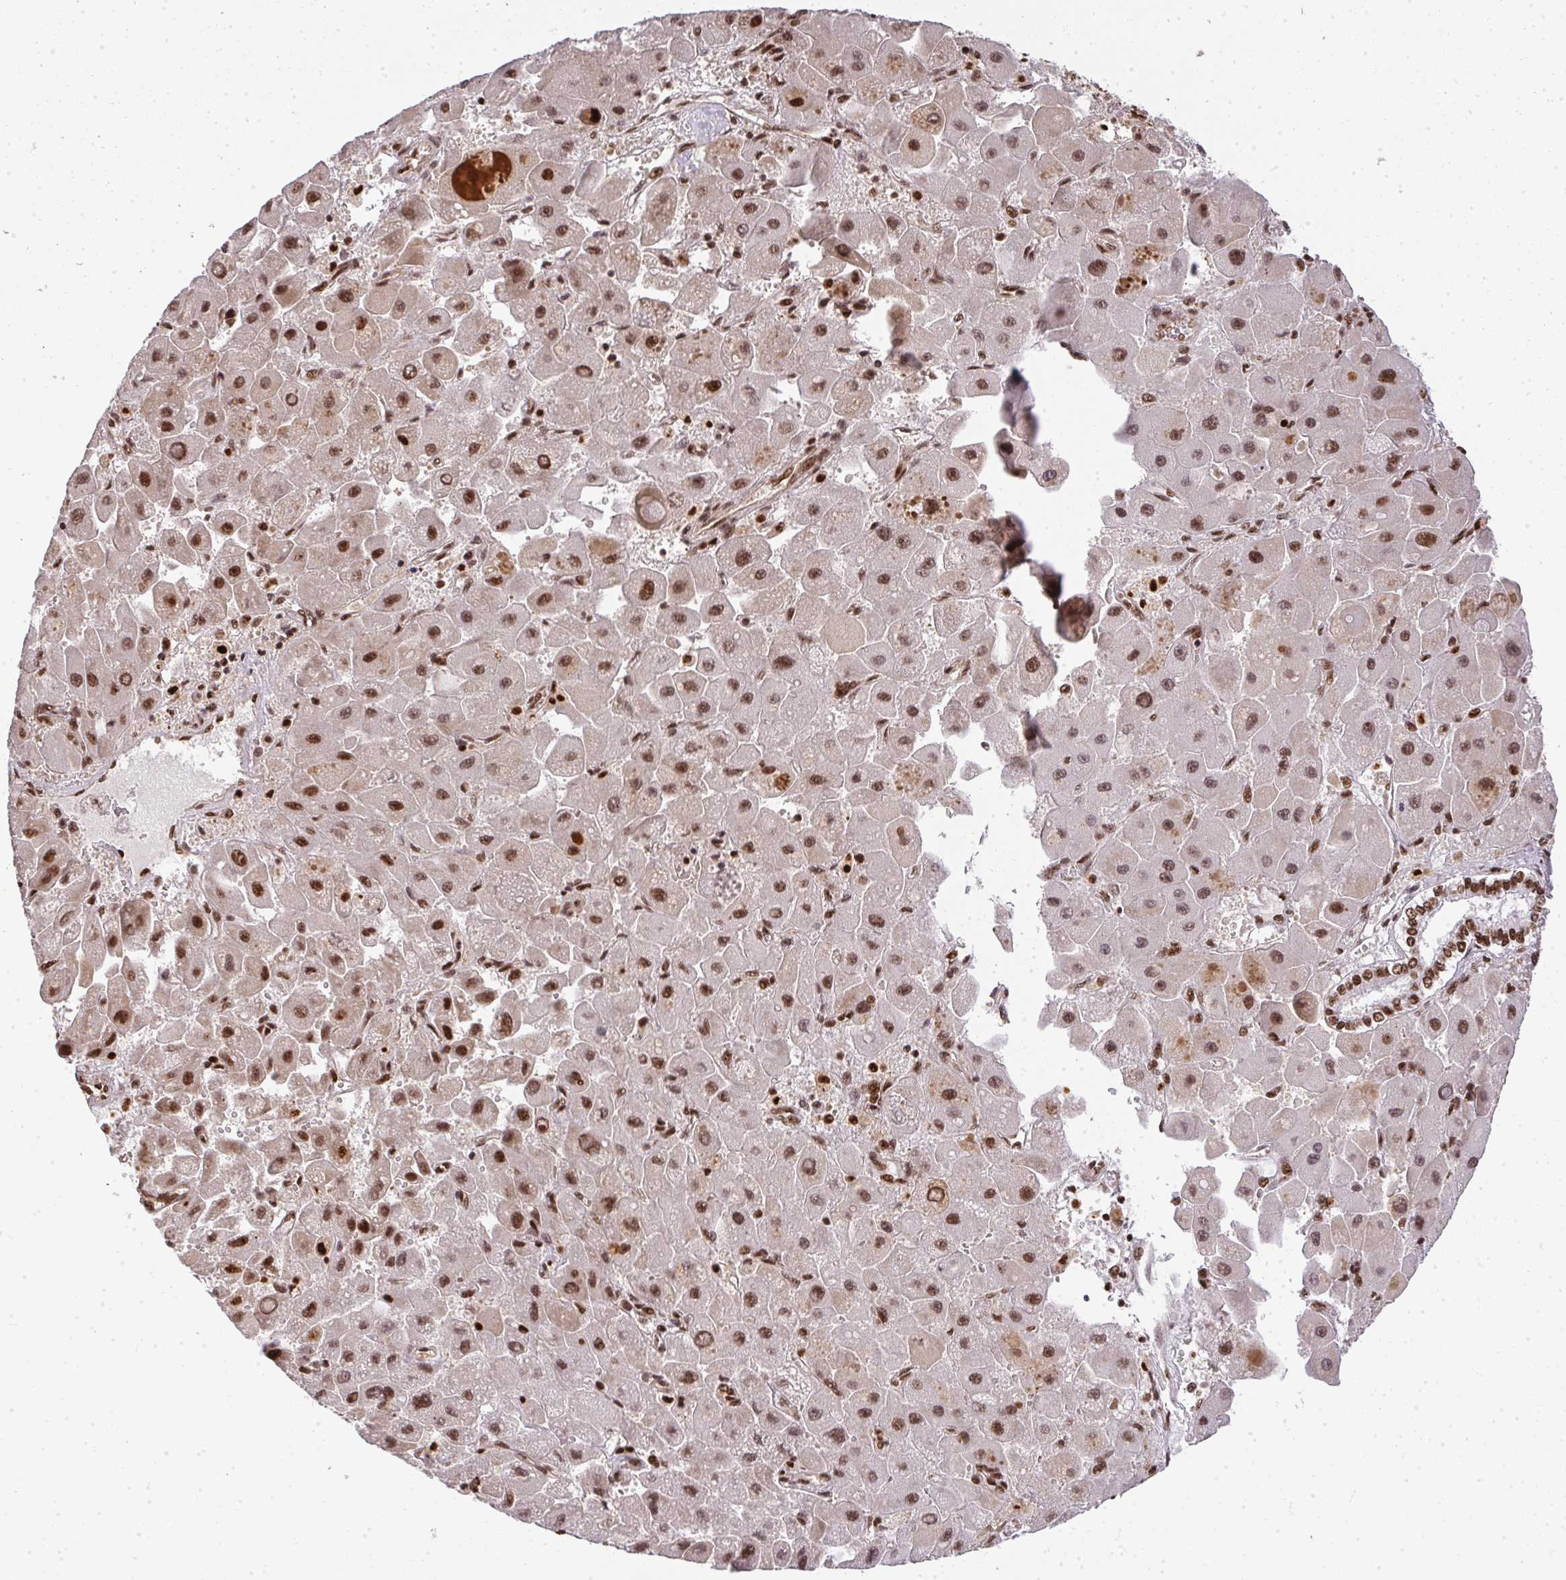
{"staining": {"intensity": "moderate", "quantity": ">75%", "location": "nuclear"}, "tissue": "liver cancer", "cell_type": "Tumor cells", "image_type": "cancer", "snomed": [{"axis": "morphology", "description": "Carcinoma, Hepatocellular, NOS"}, {"axis": "topography", "description": "Liver"}], "caption": "High-power microscopy captured an immunohistochemistry (IHC) micrograph of liver hepatocellular carcinoma, revealing moderate nuclear expression in approximately >75% of tumor cells.", "gene": "U2AF1", "patient": {"sex": "male", "age": 24}}